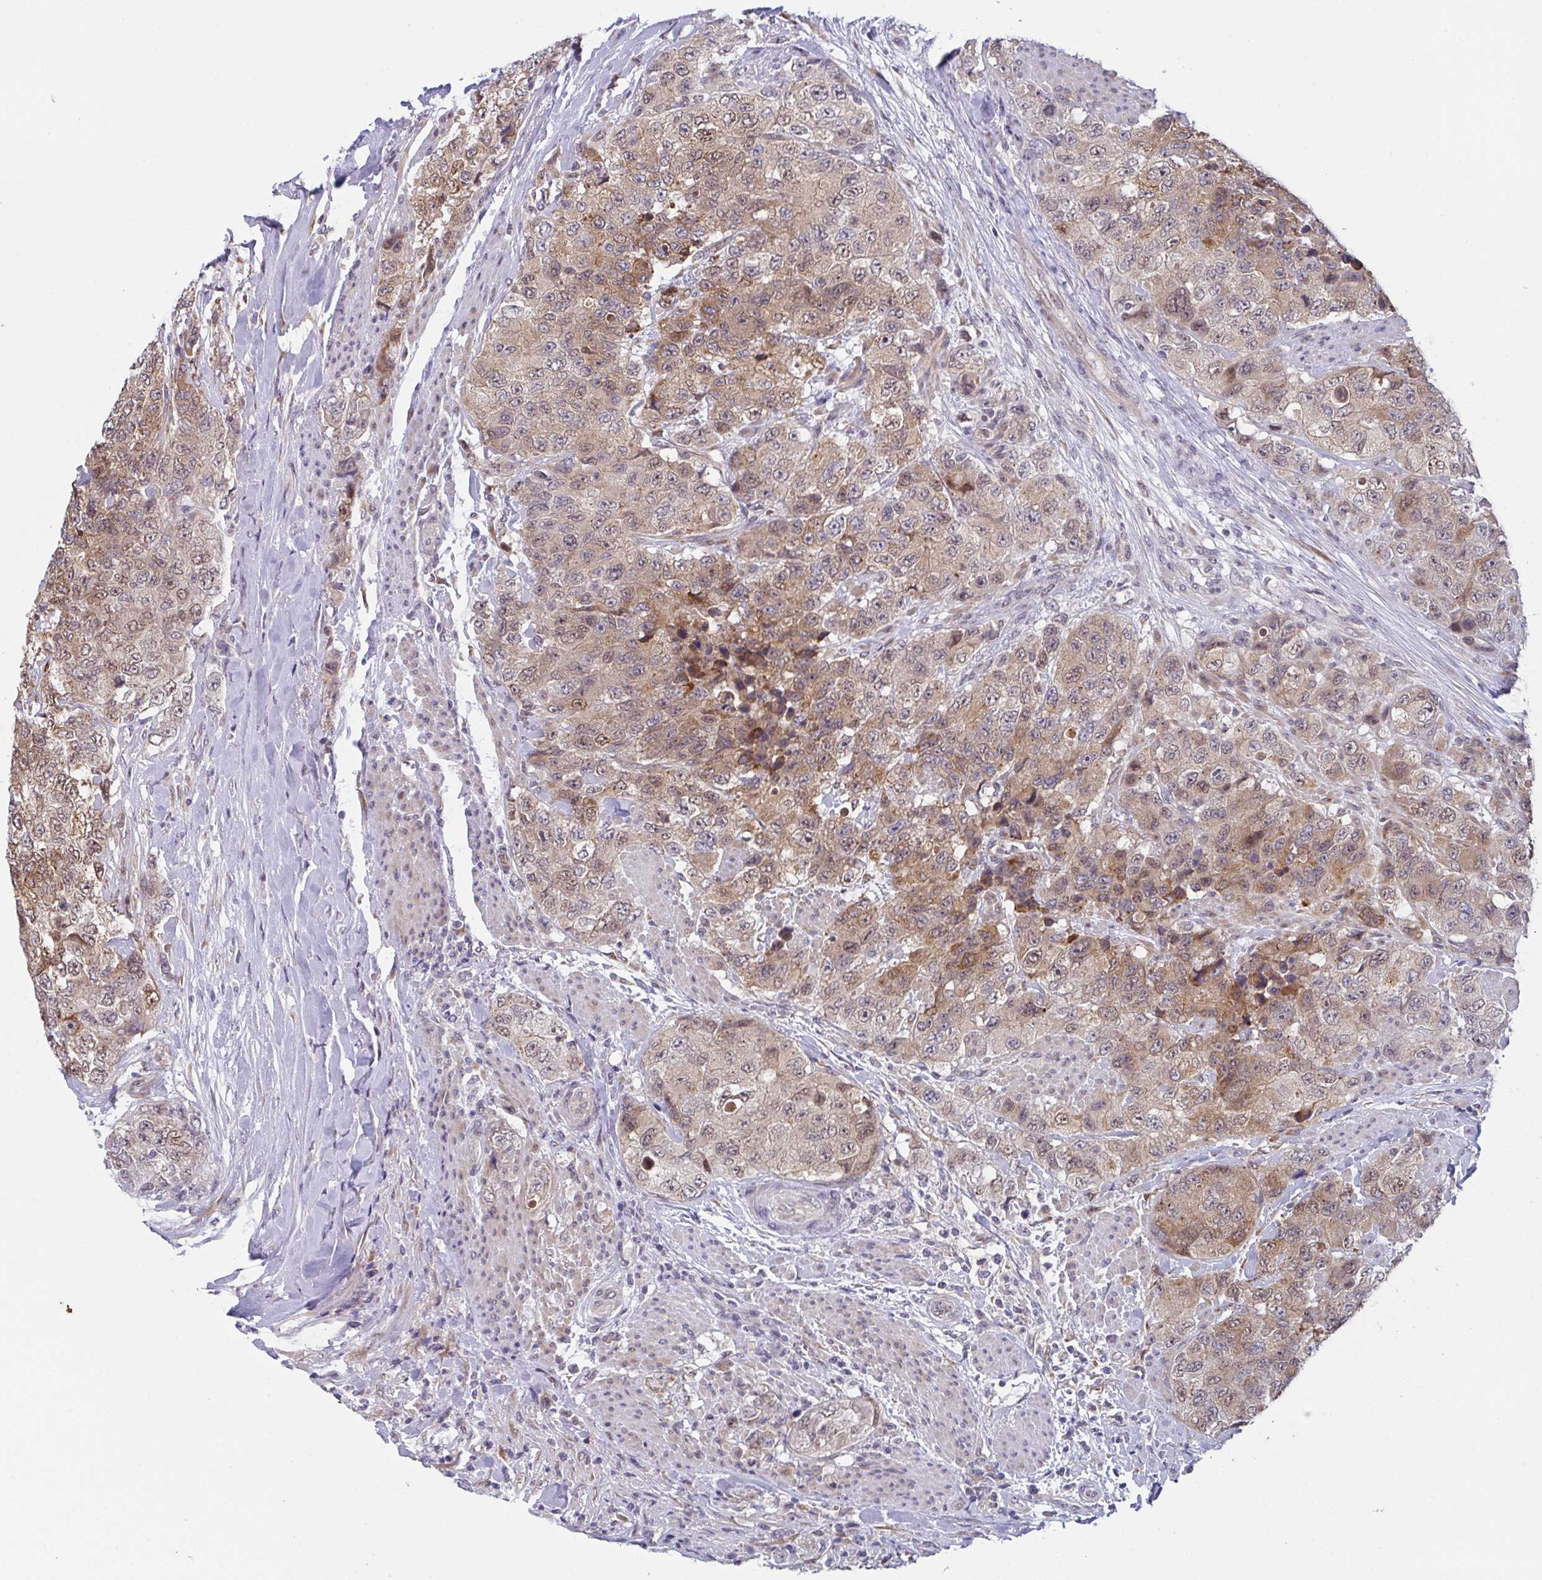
{"staining": {"intensity": "moderate", "quantity": ">75%", "location": "cytoplasmic/membranous,nuclear"}, "tissue": "urothelial cancer", "cell_type": "Tumor cells", "image_type": "cancer", "snomed": [{"axis": "morphology", "description": "Urothelial carcinoma, High grade"}, {"axis": "topography", "description": "Urinary bladder"}], "caption": "Immunohistochemical staining of high-grade urothelial carcinoma exhibits moderate cytoplasmic/membranous and nuclear protein positivity in about >75% of tumor cells.", "gene": "RBM18", "patient": {"sex": "female", "age": 78}}